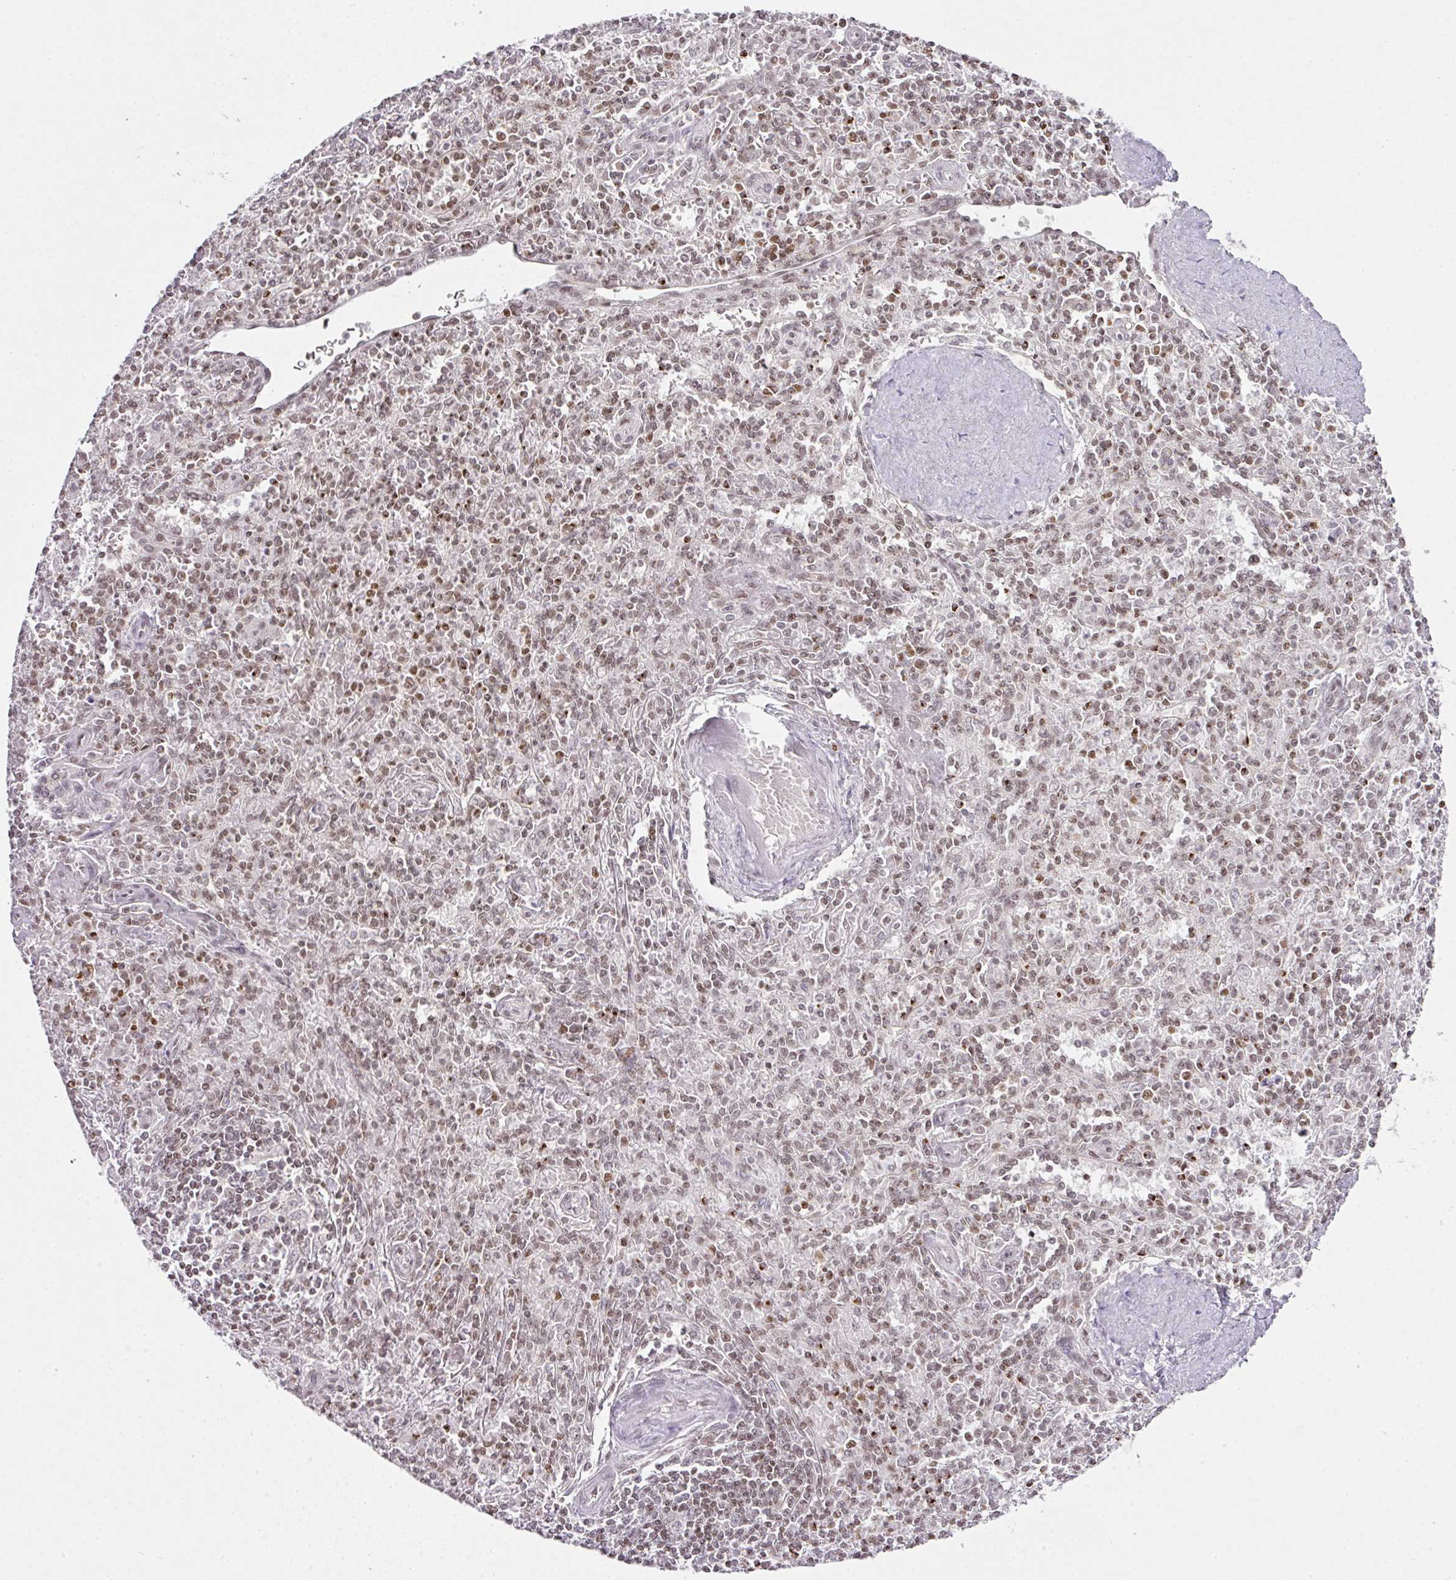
{"staining": {"intensity": "moderate", "quantity": "25%-75%", "location": "nuclear"}, "tissue": "spleen", "cell_type": "Cells in red pulp", "image_type": "normal", "snomed": [{"axis": "morphology", "description": "Normal tissue, NOS"}, {"axis": "topography", "description": "Spleen"}], "caption": "Cells in red pulp show medium levels of moderate nuclear positivity in approximately 25%-75% of cells in unremarkable spleen. Immunohistochemistry stains the protein in brown and the nuclei are stained blue.", "gene": "FAM32A", "patient": {"sex": "female", "age": 70}}